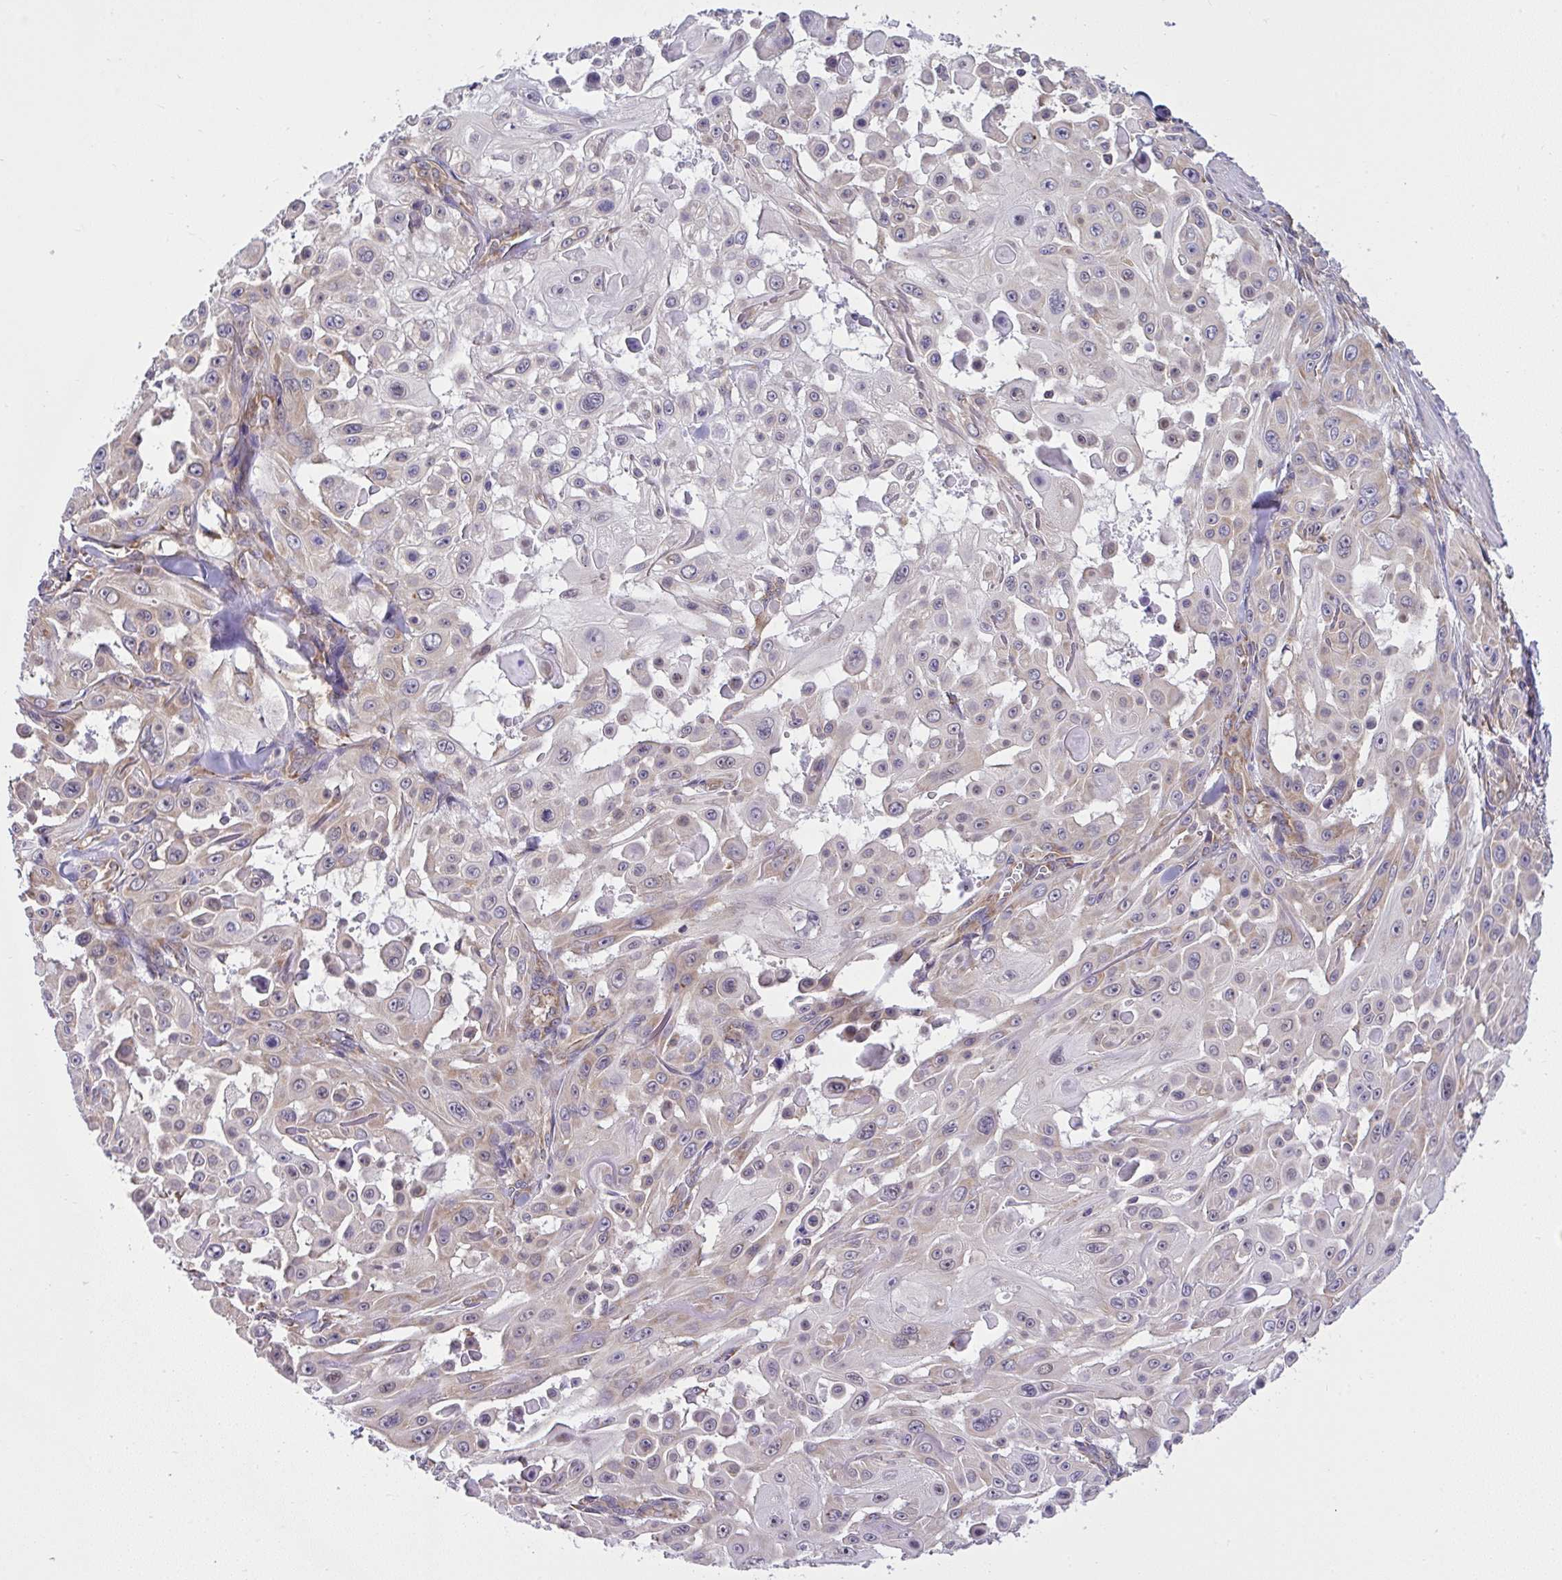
{"staining": {"intensity": "weak", "quantity": "<25%", "location": "cytoplasmic/membranous,nuclear"}, "tissue": "skin cancer", "cell_type": "Tumor cells", "image_type": "cancer", "snomed": [{"axis": "morphology", "description": "Squamous cell carcinoma, NOS"}, {"axis": "topography", "description": "Skin"}], "caption": "A photomicrograph of skin cancer (squamous cell carcinoma) stained for a protein reveals no brown staining in tumor cells. Brightfield microscopy of immunohistochemistry stained with DAB (brown) and hematoxylin (blue), captured at high magnification.", "gene": "RPS7", "patient": {"sex": "male", "age": 91}}